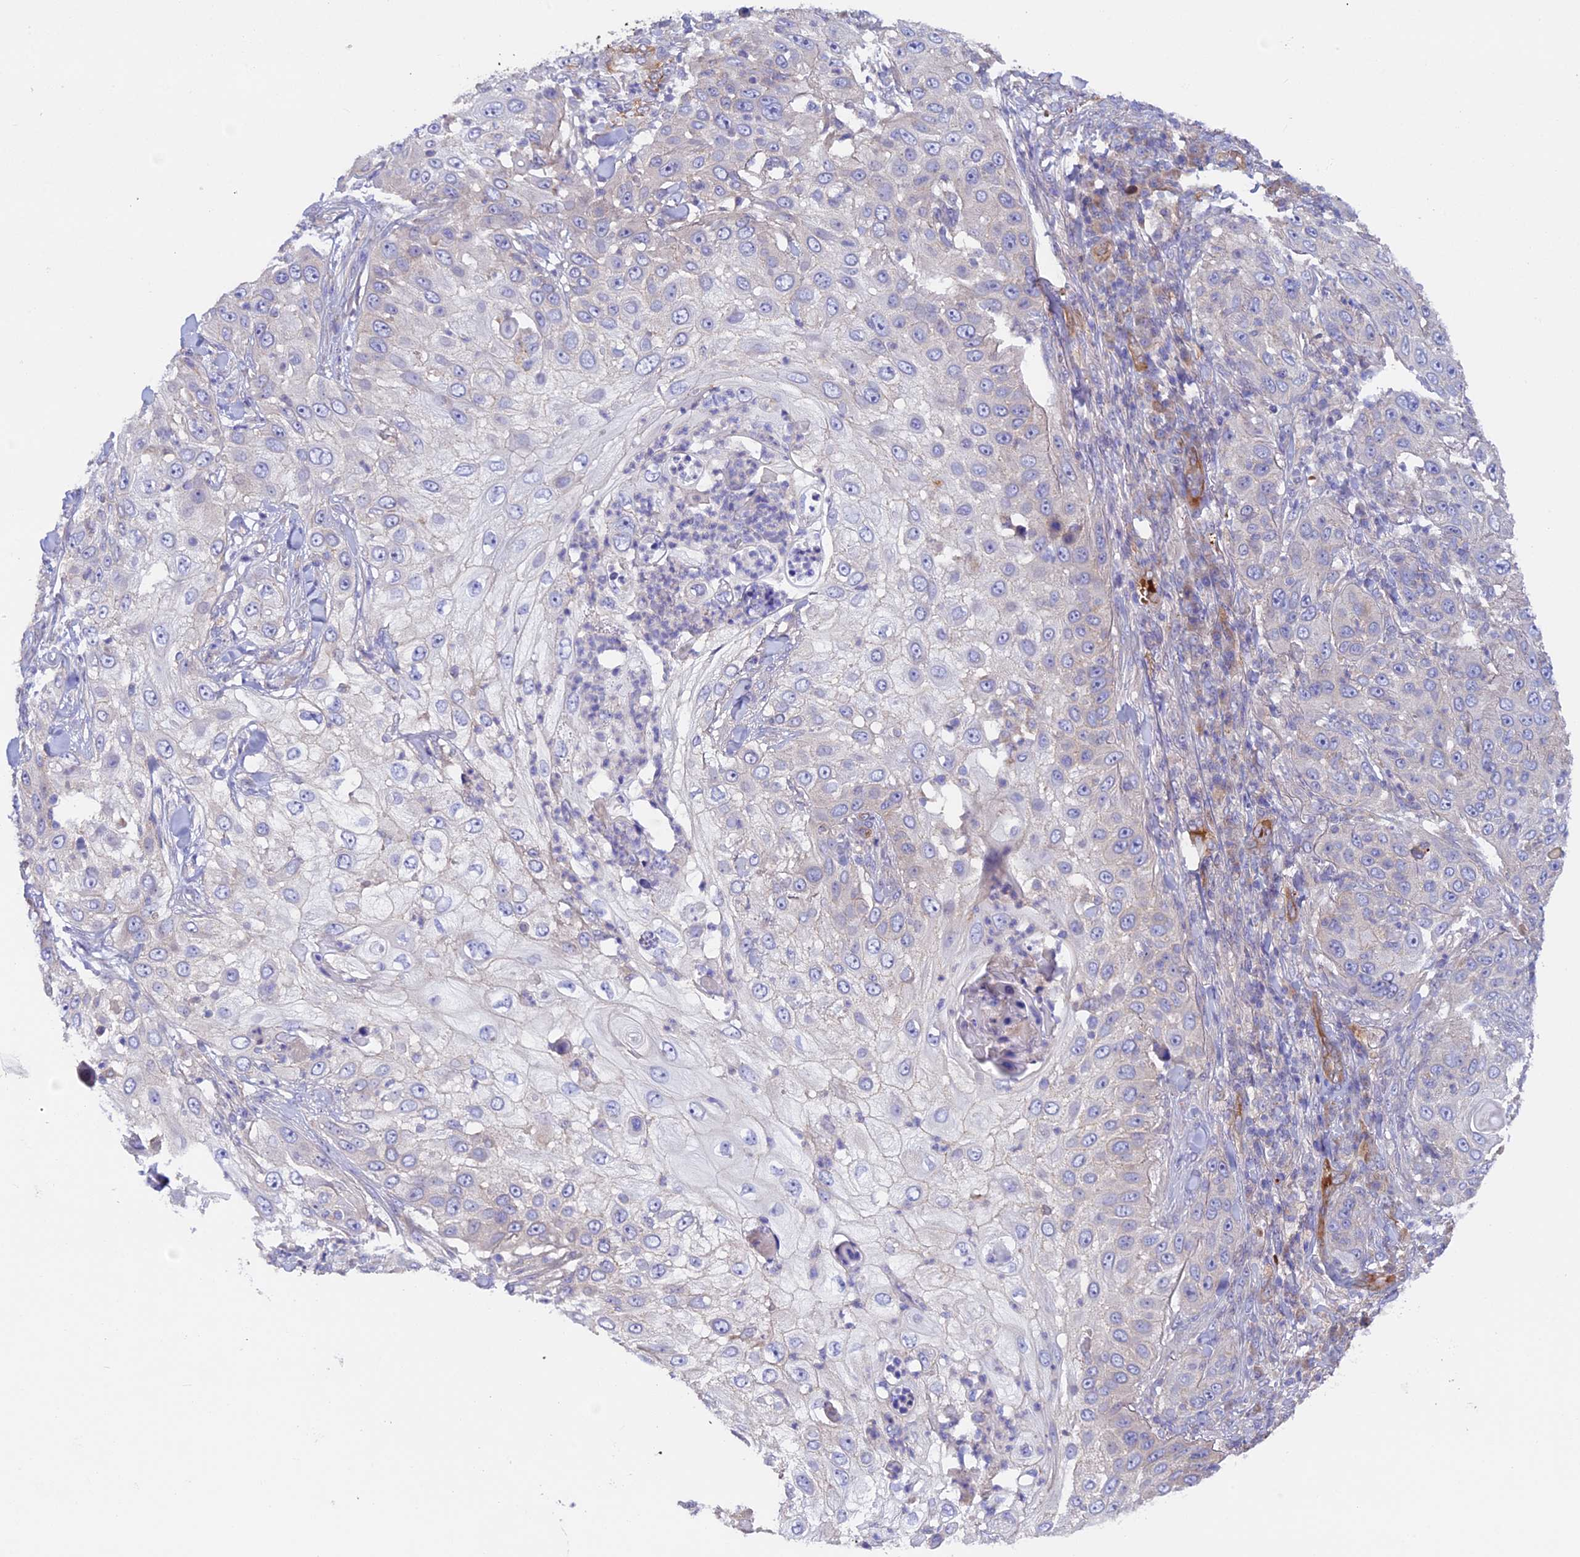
{"staining": {"intensity": "negative", "quantity": "none", "location": "none"}, "tissue": "skin cancer", "cell_type": "Tumor cells", "image_type": "cancer", "snomed": [{"axis": "morphology", "description": "Squamous cell carcinoma, NOS"}, {"axis": "topography", "description": "Skin"}], "caption": "This is an IHC histopathology image of skin cancer. There is no expression in tumor cells.", "gene": "DUS3L", "patient": {"sex": "female", "age": 44}}